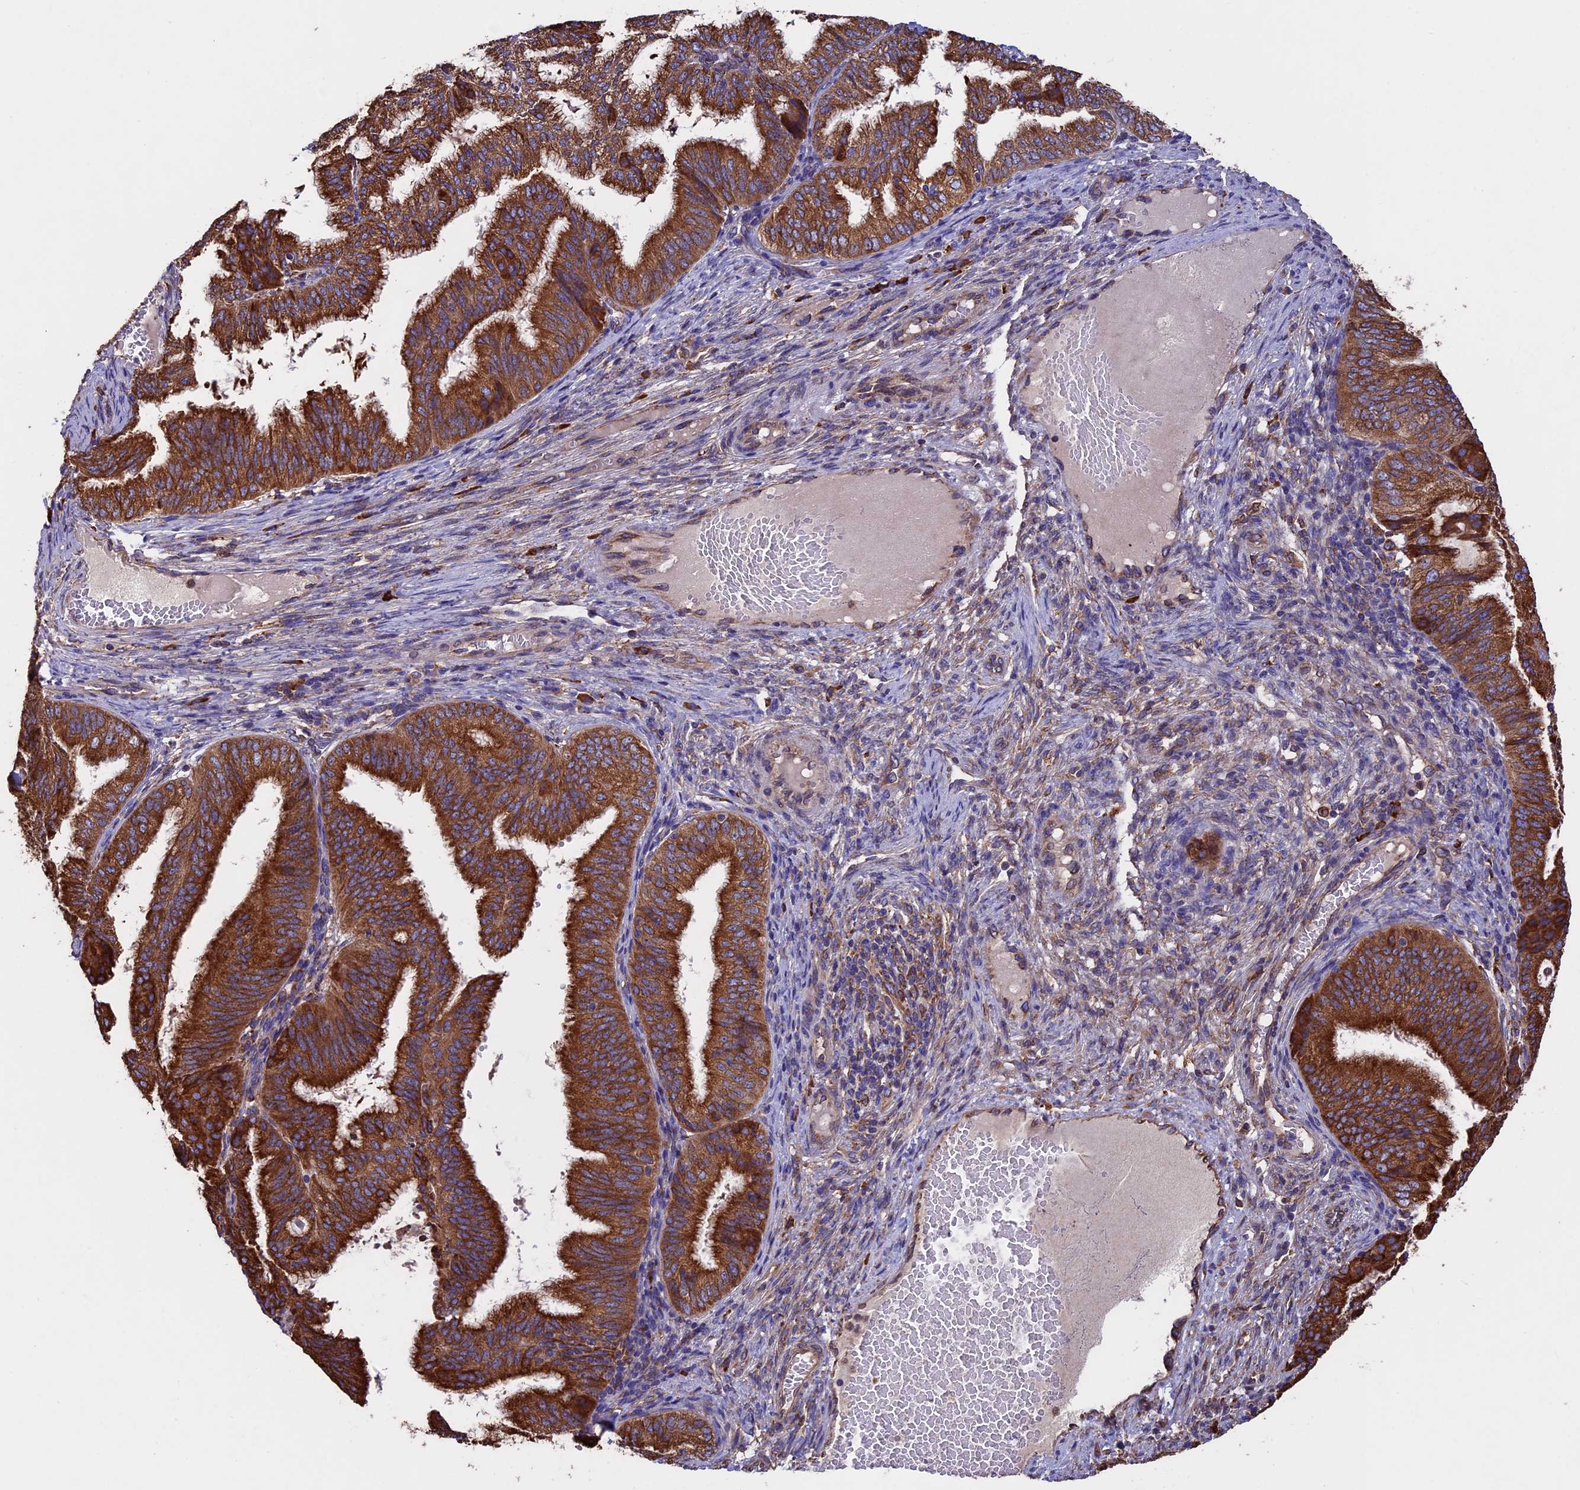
{"staining": {"intensity": "strong", "quantity": ">75%", "location": "cytoplasmic/membranous"}, "tissue": "endometrial cancer", "cell_type": "Tumor cells", "image_type": "cancer", "snomed": [{"axis": "morphology", "description": "Adenocarcinoma, NOS"}, {"axis": "topography", "description": "Endometrium"}], "caption": "IHC (DAB (3,3'-diaminobenzidine)) staining of adenocarcinoma (endometrial) demonstrates strong cytoplasmic/membranous protein staining in approximately >75% of tumor cells. The staining was performed using DAB (3,3'-diaminobenzidine), with brown indicating positive protein expression. Nuclei are stained blue with hematoxylin.", "gene": "BTBD3", "patient": {"sex": "female", "age": 49}}